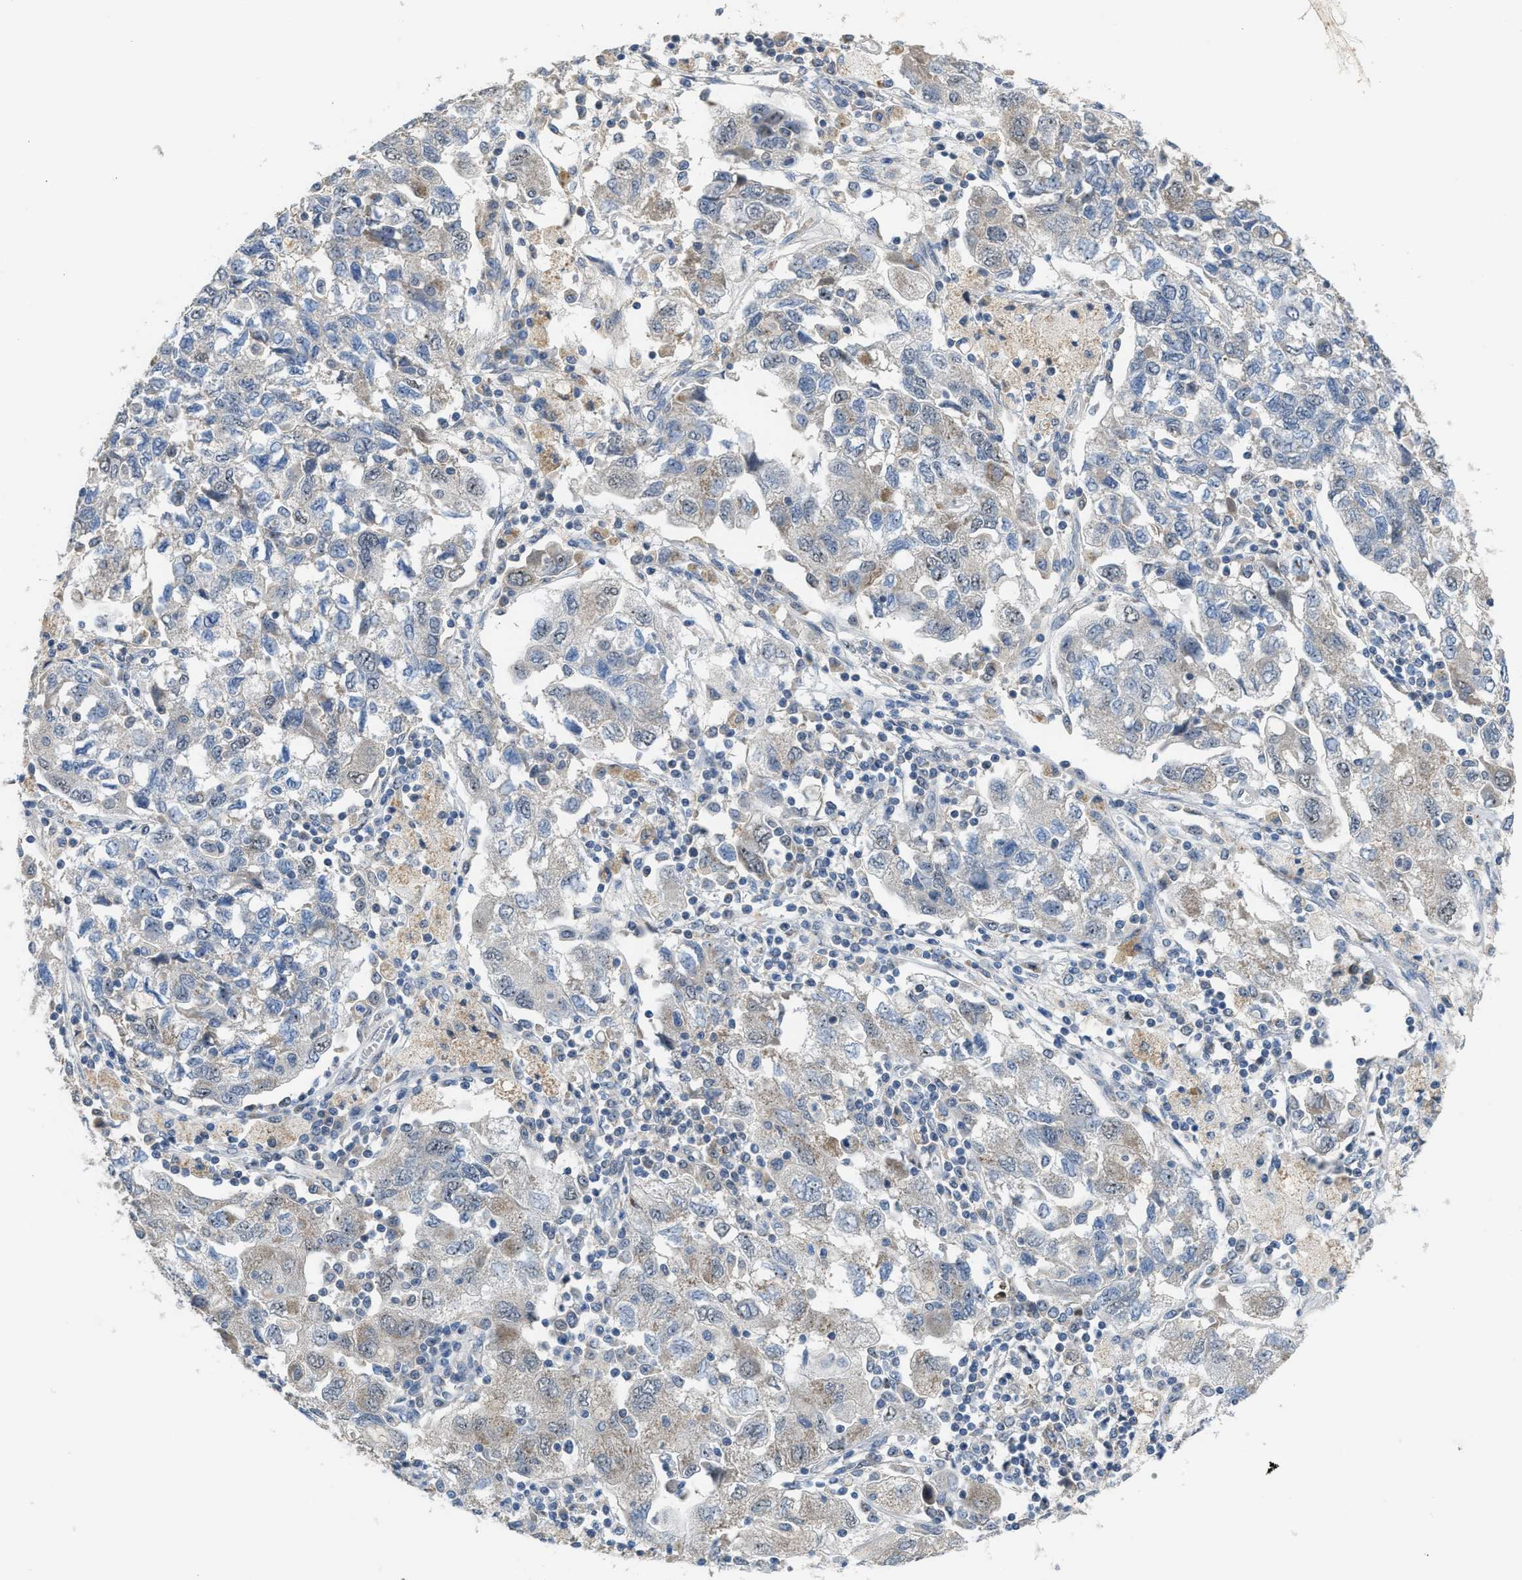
{"staining": {"intensity": "weak", "quantity": "<25%", "location": "cytoplasmic/membranous,nuclear"}, "tissue": "ovarian cancer", "cell_type": "Tumor cells", "image_type": "cancer", "snomed": [{"axis": "morphology", "description": "Carcinoma, NOS"}, {"axis": "morphology", "description": "Cystadenocarcinoma, serous, NOS"}, {"axis": "topography", "description": "Ovary"}], "caption": "An image of ovarian cancer stained for a protein demonstrates no brown staining in tumor cells.", "gene": "ZNF783", "patient": {"sex": "female", "age": 69}}